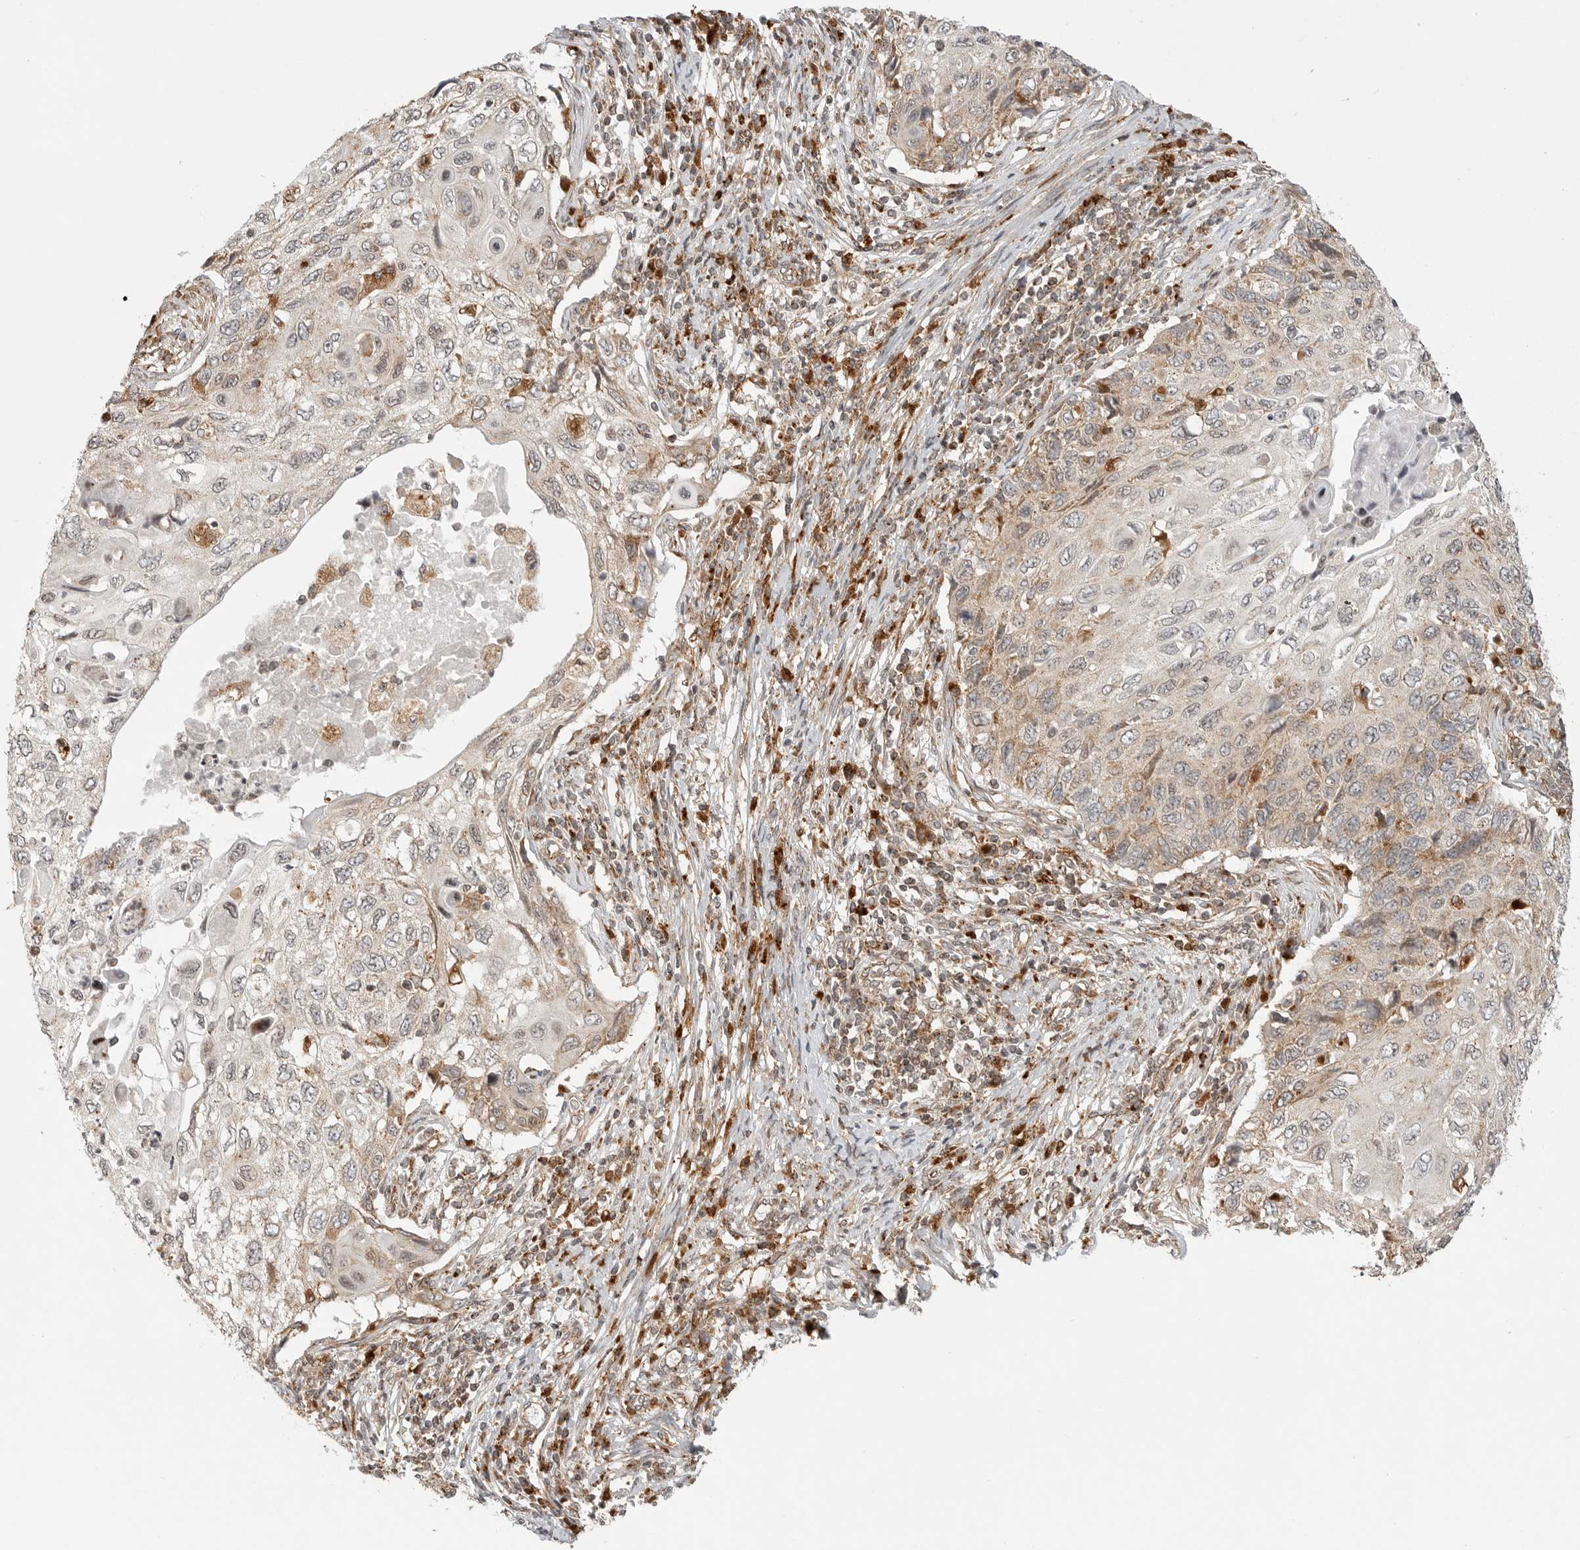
{"staining": {"intensity": "weak", "quantity": "25%-75%", "location": "cytoplasmic/membranous"}, "tissue": "cervical cancer", "cell_type": "Tumor cells", "image_type": "cancer", "snomed": [{"axis": "morphology", "description": "Squamous cell carcinoma, NOS"}, {"axis": "topography", "description": "Cervix"}], "caption": "Cervical cancer (squamous cell carcinoma) stained with a protein marker exhibits weak staining in tumor cells.", "gene": "IDUA", "patient": {"sex": "female", "age": 70}}